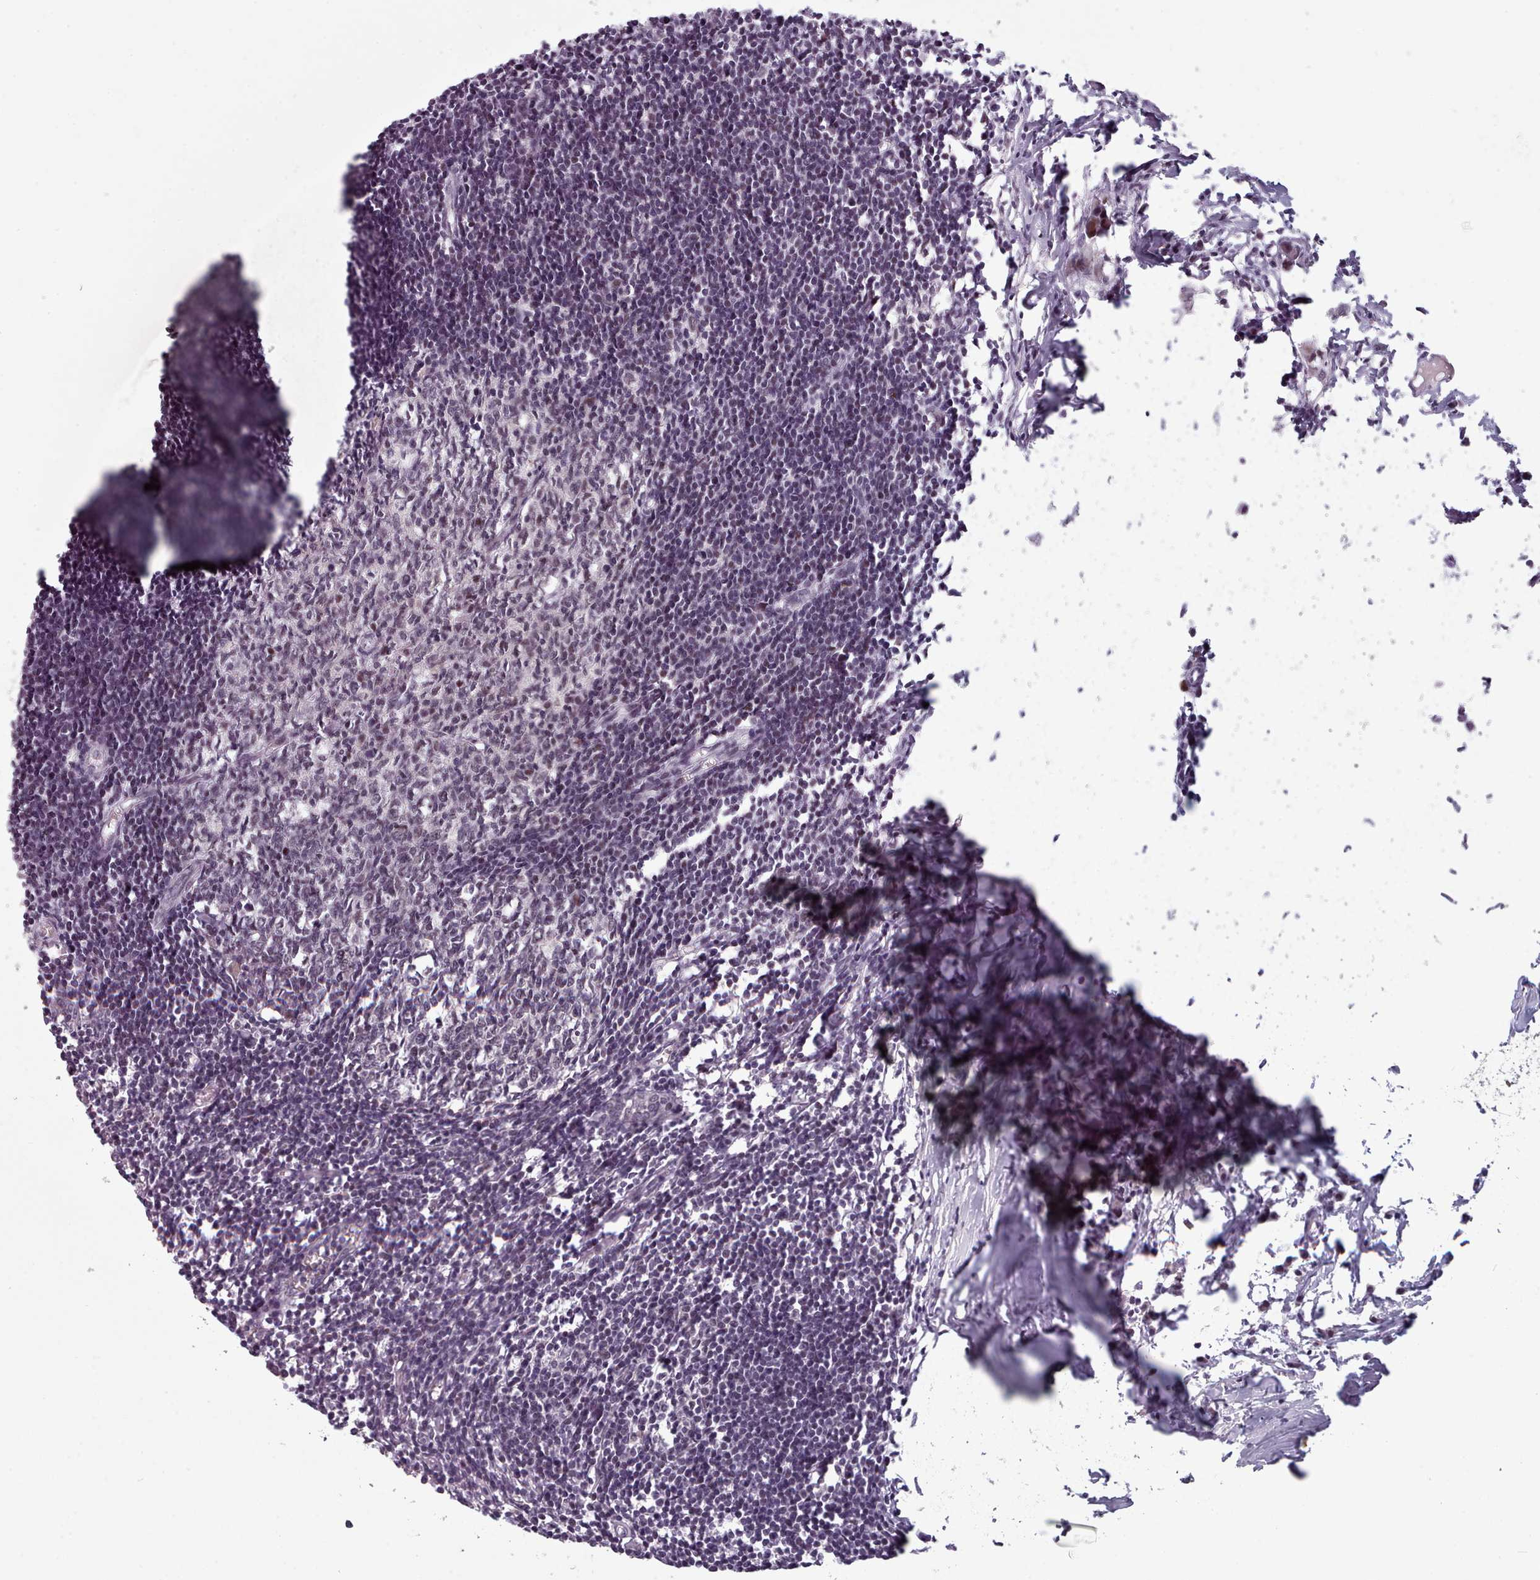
{"staining": {"intensity": "weak", "quantity": "25%-75%", "location": "nuclear"}, "tissue": "lymph node", "cell_type": "Germinal center cells", "image_type": "normal", "snomed": [{"axis": "morphology", "description": "Normal tissue, NOS"}, {"axis": "morphology", "description": "Malignant melanoma, Metastatic site"}, {"axis": "topography", "description": "Lymph node"}], "caption": "Germinal center cells exhibit weak nuclear positivity in about 25%-75% of cells in normal lymph node.", "gene": "SRSF9", "patient": {"sex": "male", "age": 41}}